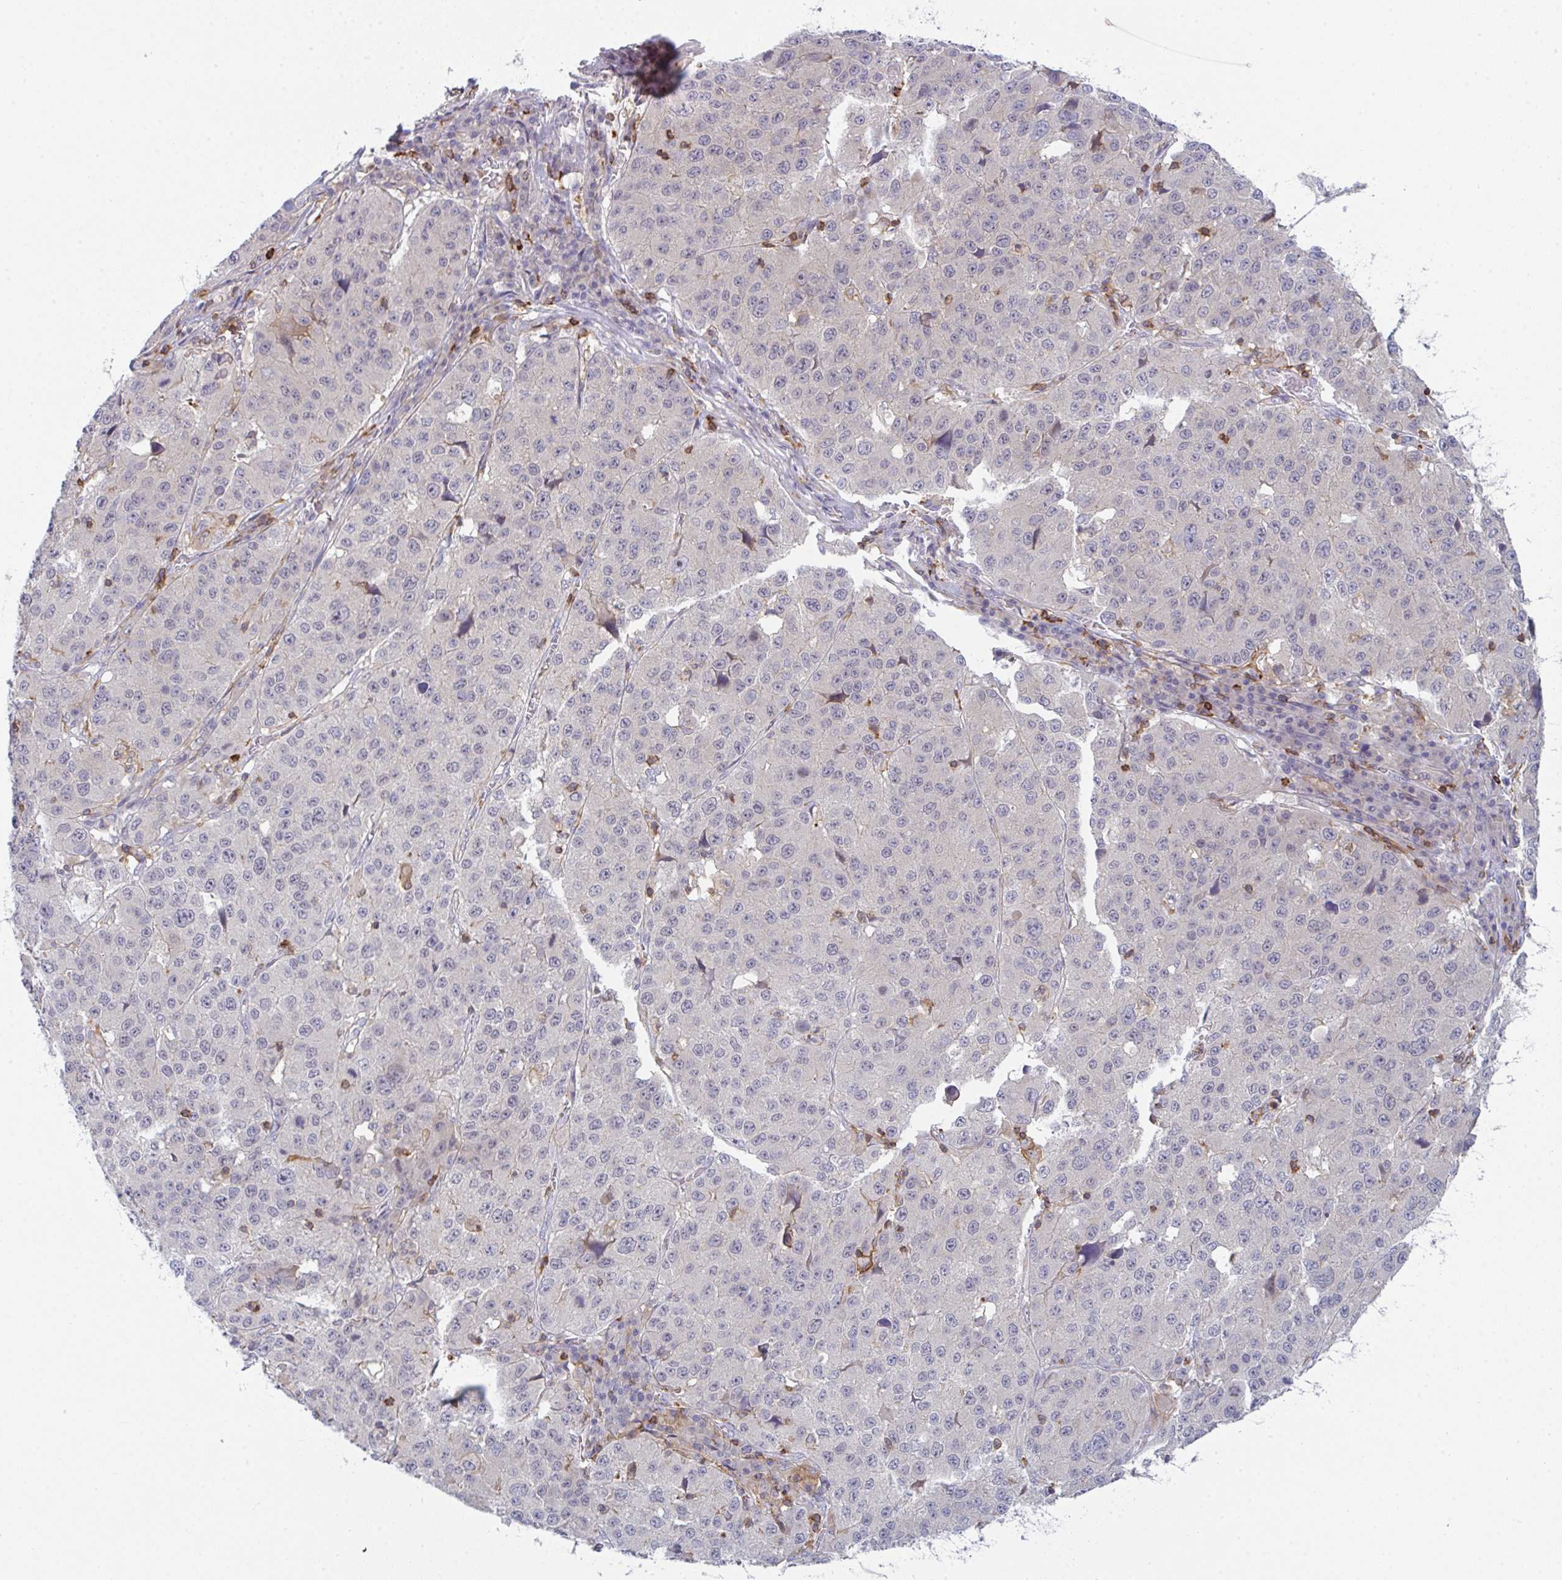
{"staining": {"intensity": "negative", "quantity": "none", "location": "none"}, "tissue": "stomach cancer", "cell_type": "Tumor cells", "image_type": "cancer", "snomed": [{"axis": "morphology", "description": "Adenocarcinoma, NOS"}, {"axis": "topography", "description": "Stomach"}], "caption": "IHC image of stomach adenocarcinoma stained for a protein (brown), which displays no expression in tumor cells. Nuclei are stained in blue.", "gene": "CD80", "patient": {"sex": "male", "age": 71}}